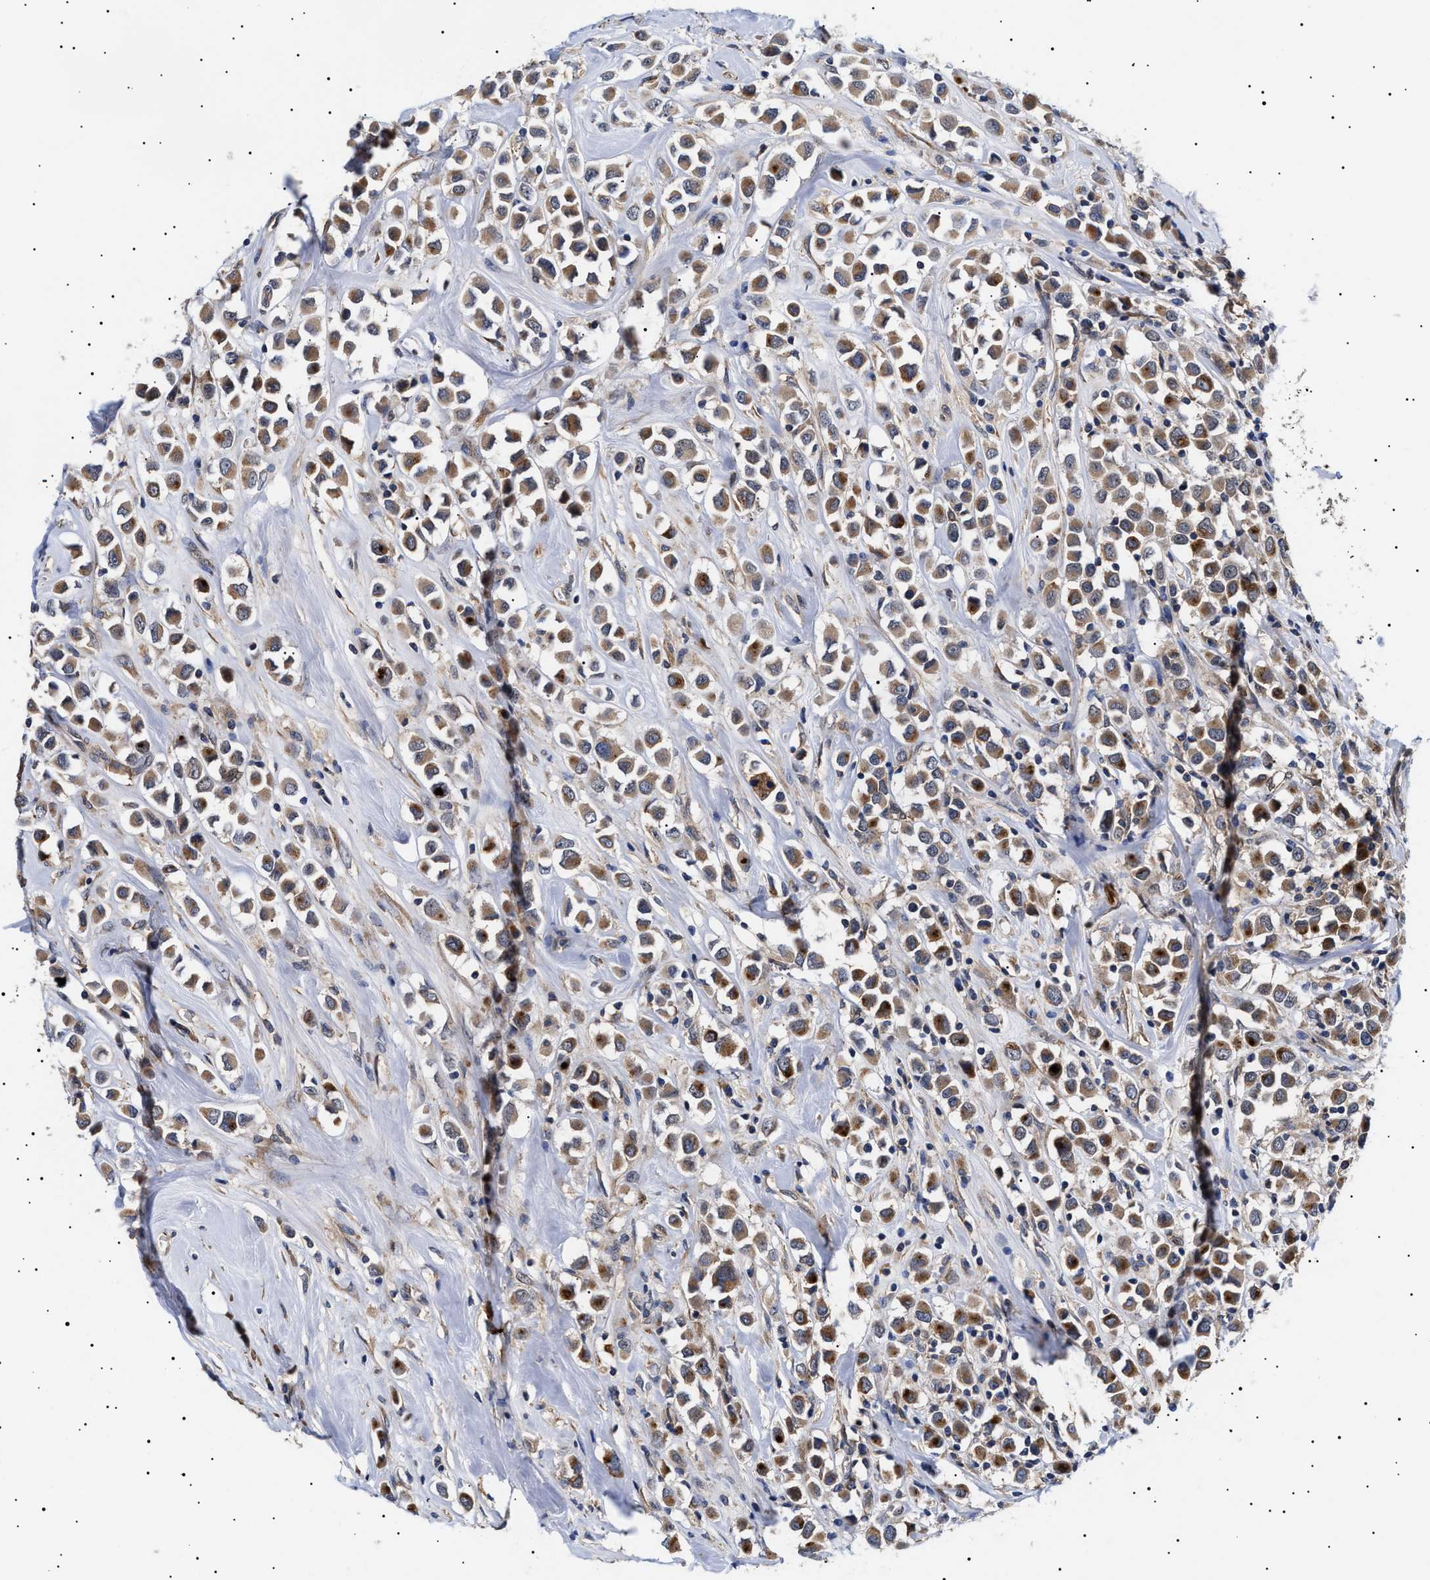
{"staining": {"intensity": "moderate", "quantity": ">75%", "location": "cytoplasmic/membranous"}, "tissue": "breast cancer", "cell_type": "Tumor cells", "image_type": "cancer", "snomed": [{"axis": "morphology", "description": "Duct carcinoma"}, {"axis": "topography", "description": "Breast"}], "caption": "About >75% of tumor cells in breast cancer (invasive ductal carcinoma) show moderate cytoplasmic/membranous protein positivity as visualized by brown immunohistochemical staining.", "gene": "KRBA1", "patient": {"sex": "female", "age": 61}}